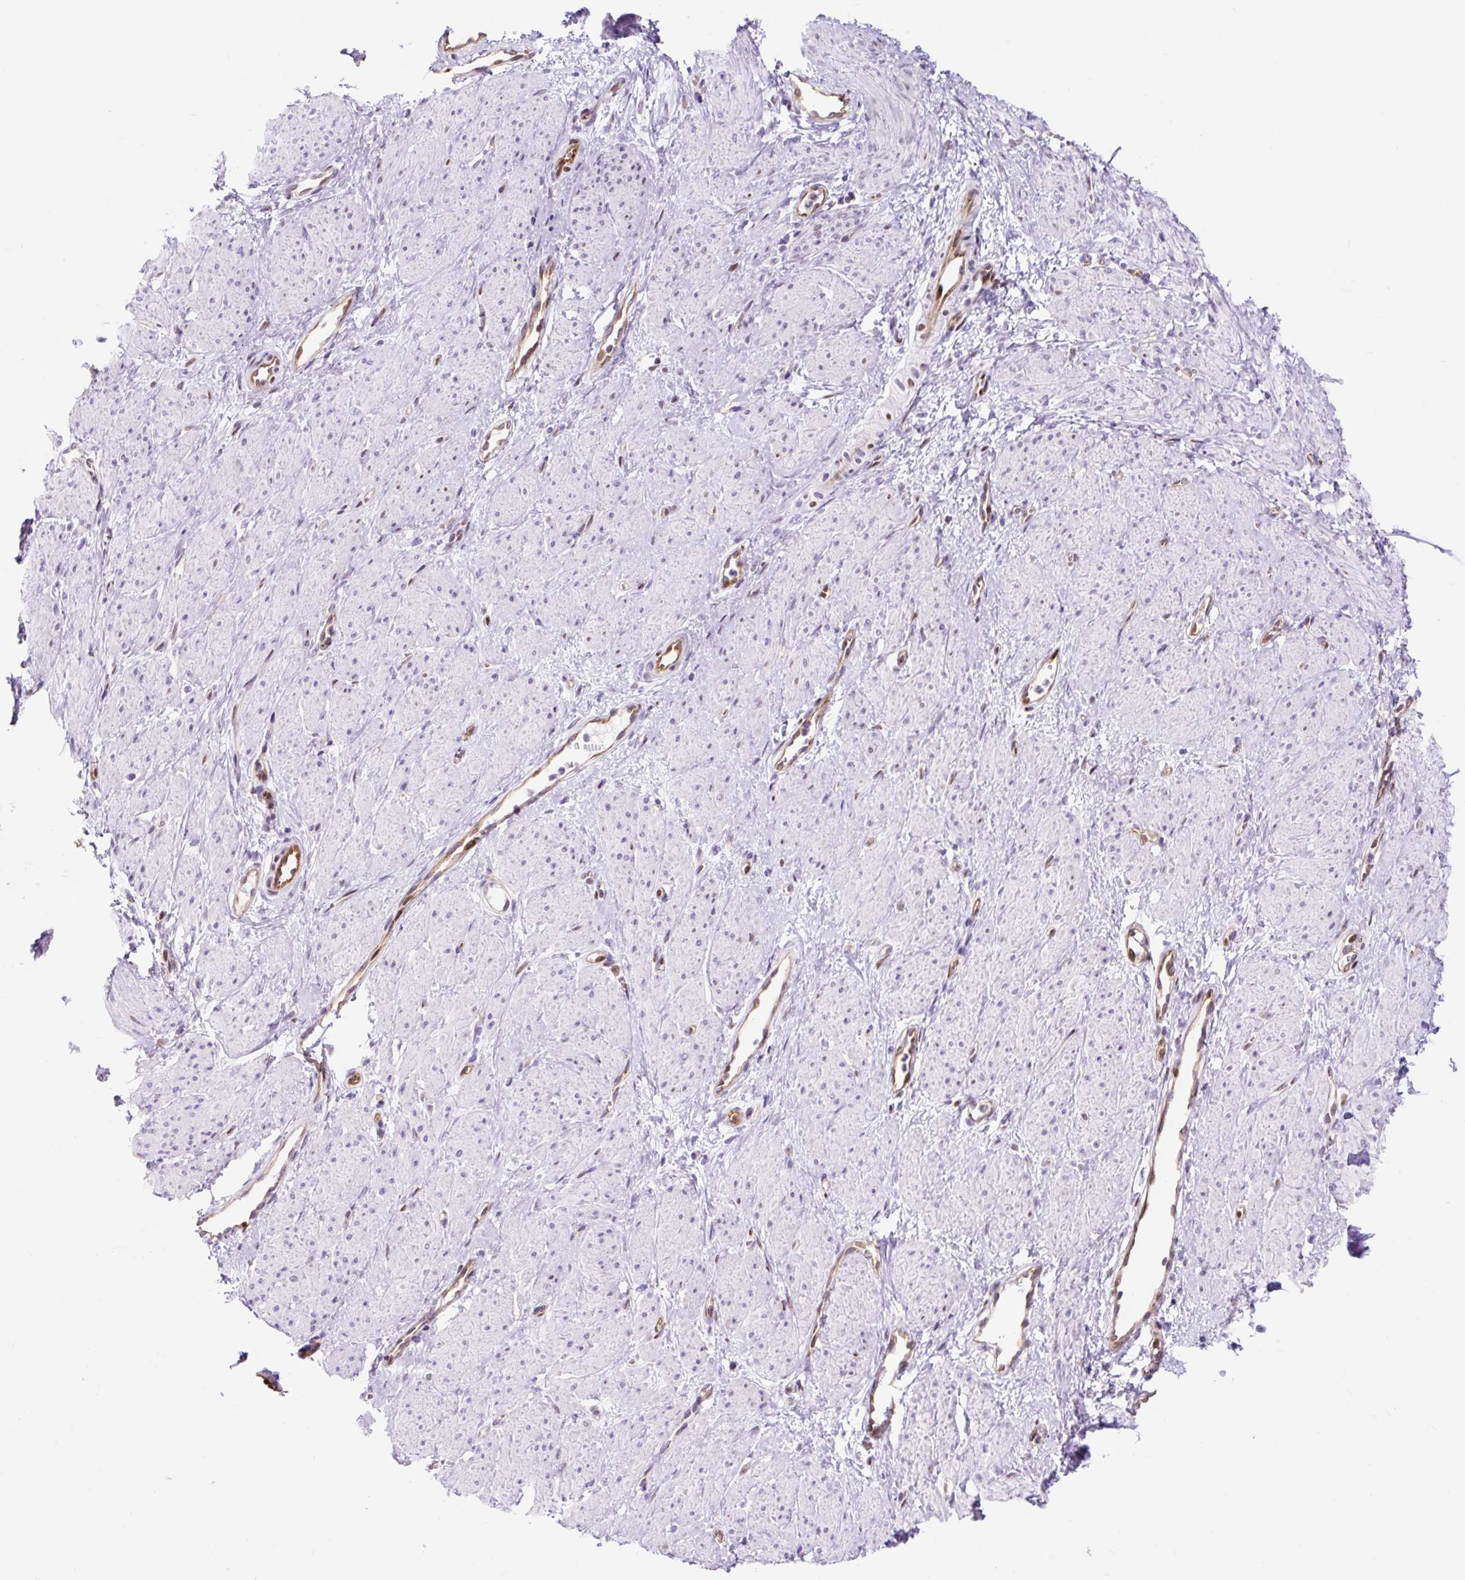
{"staining": {"intensity": "negative", "quantity": "none", "location": "none"}, "tissue": "smooth muscle", "cell_type": "Smooth muscle cells", "image_type": "normal", "snomed": [{"axis": "morphology", "description": "Normal tissue, NOS"}, {"axis": "topography", "description": "Smooth muscle"}, {"axis": "topography", "description": "Uterus"}], "caption": "IHC image of benign human smooth muscle stained for a protein (brown), which demonstrates no positivity in smooth muscle cells. (Brightfield microscopy of DAB IHC at high magnification).", "gene": "HIP1R", "patient": {"sex": "female", "age": 39}}